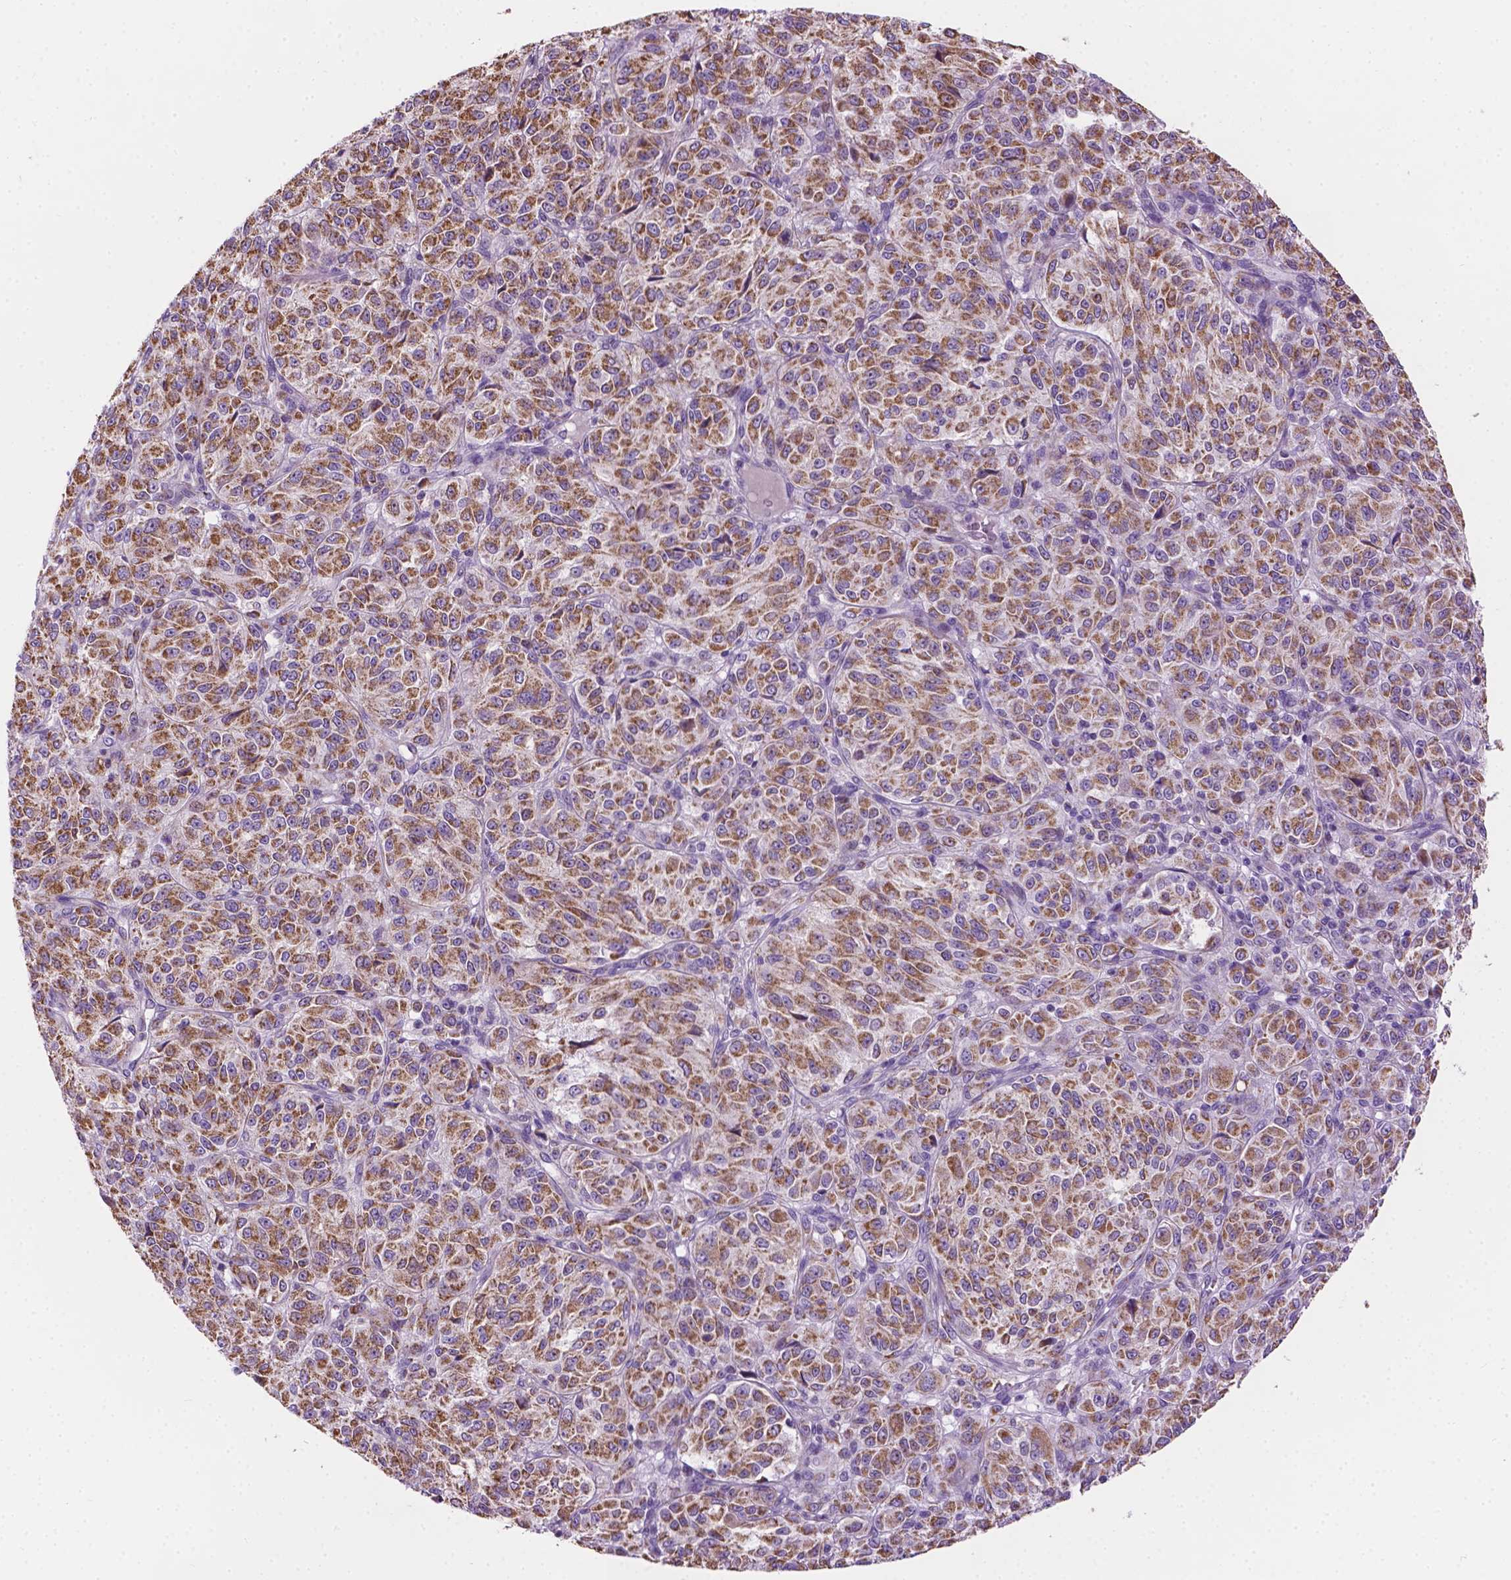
{"staining": {"intensity": "moderate", "quantity": ">75%", "location": "cytoplasmic/membranous"}, "tissue": "melanoma", "cell_type": "Tumor cells", "image_type": "cancer", "snomed": [{"axis": "morphology", "description": "Malignant melanoma, Metastatic site"}, {"axis": "topography", "description": "Brain"}], "caption": "This is a micrograph of IHC staining of malignant melanoma (metastatic site), which shows moderate positivity in the cytoplasmic/membranous of tumor cells.", "gene": "CSPG5", "patient": {"sex": "female", "age": 56}}